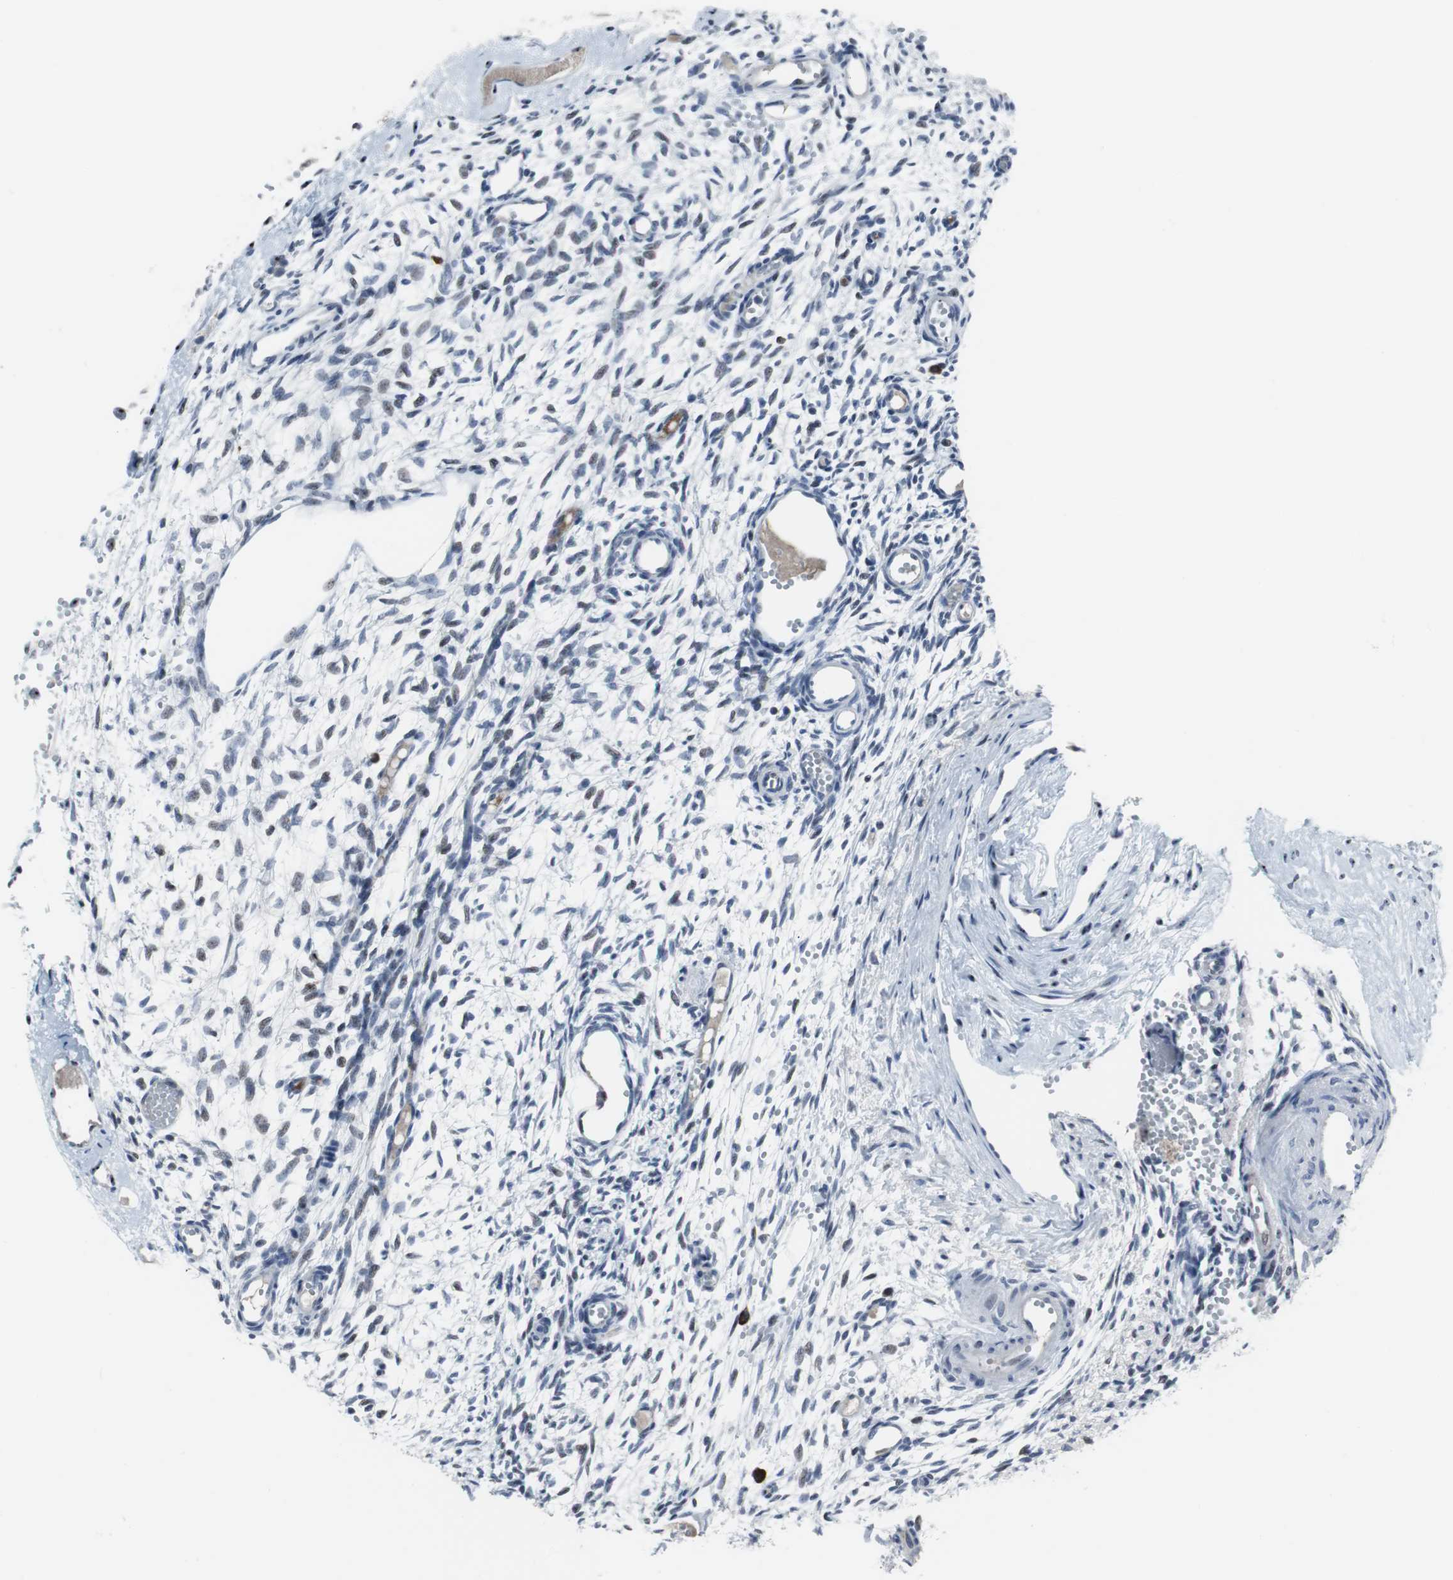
{"staining": {"intensity": "negative", "quantity": "none", "location": "none"}, "tissue": "ovary", "cell_type": "Ovarian stroma cells", "image_type": "normal", "snomed": [{"axis": "morphology", "description": "Normal tissue, NOS"}, {"axis": "topography", "description": "Ovary"}], "caption": "This is an immunohistochemistry (IHC) micrograph of unremarkable human ovary. There is no positivity in ovarian stroma cells.", "gene": "DOK1", "patient": {"sex": "female", "age": 35}}